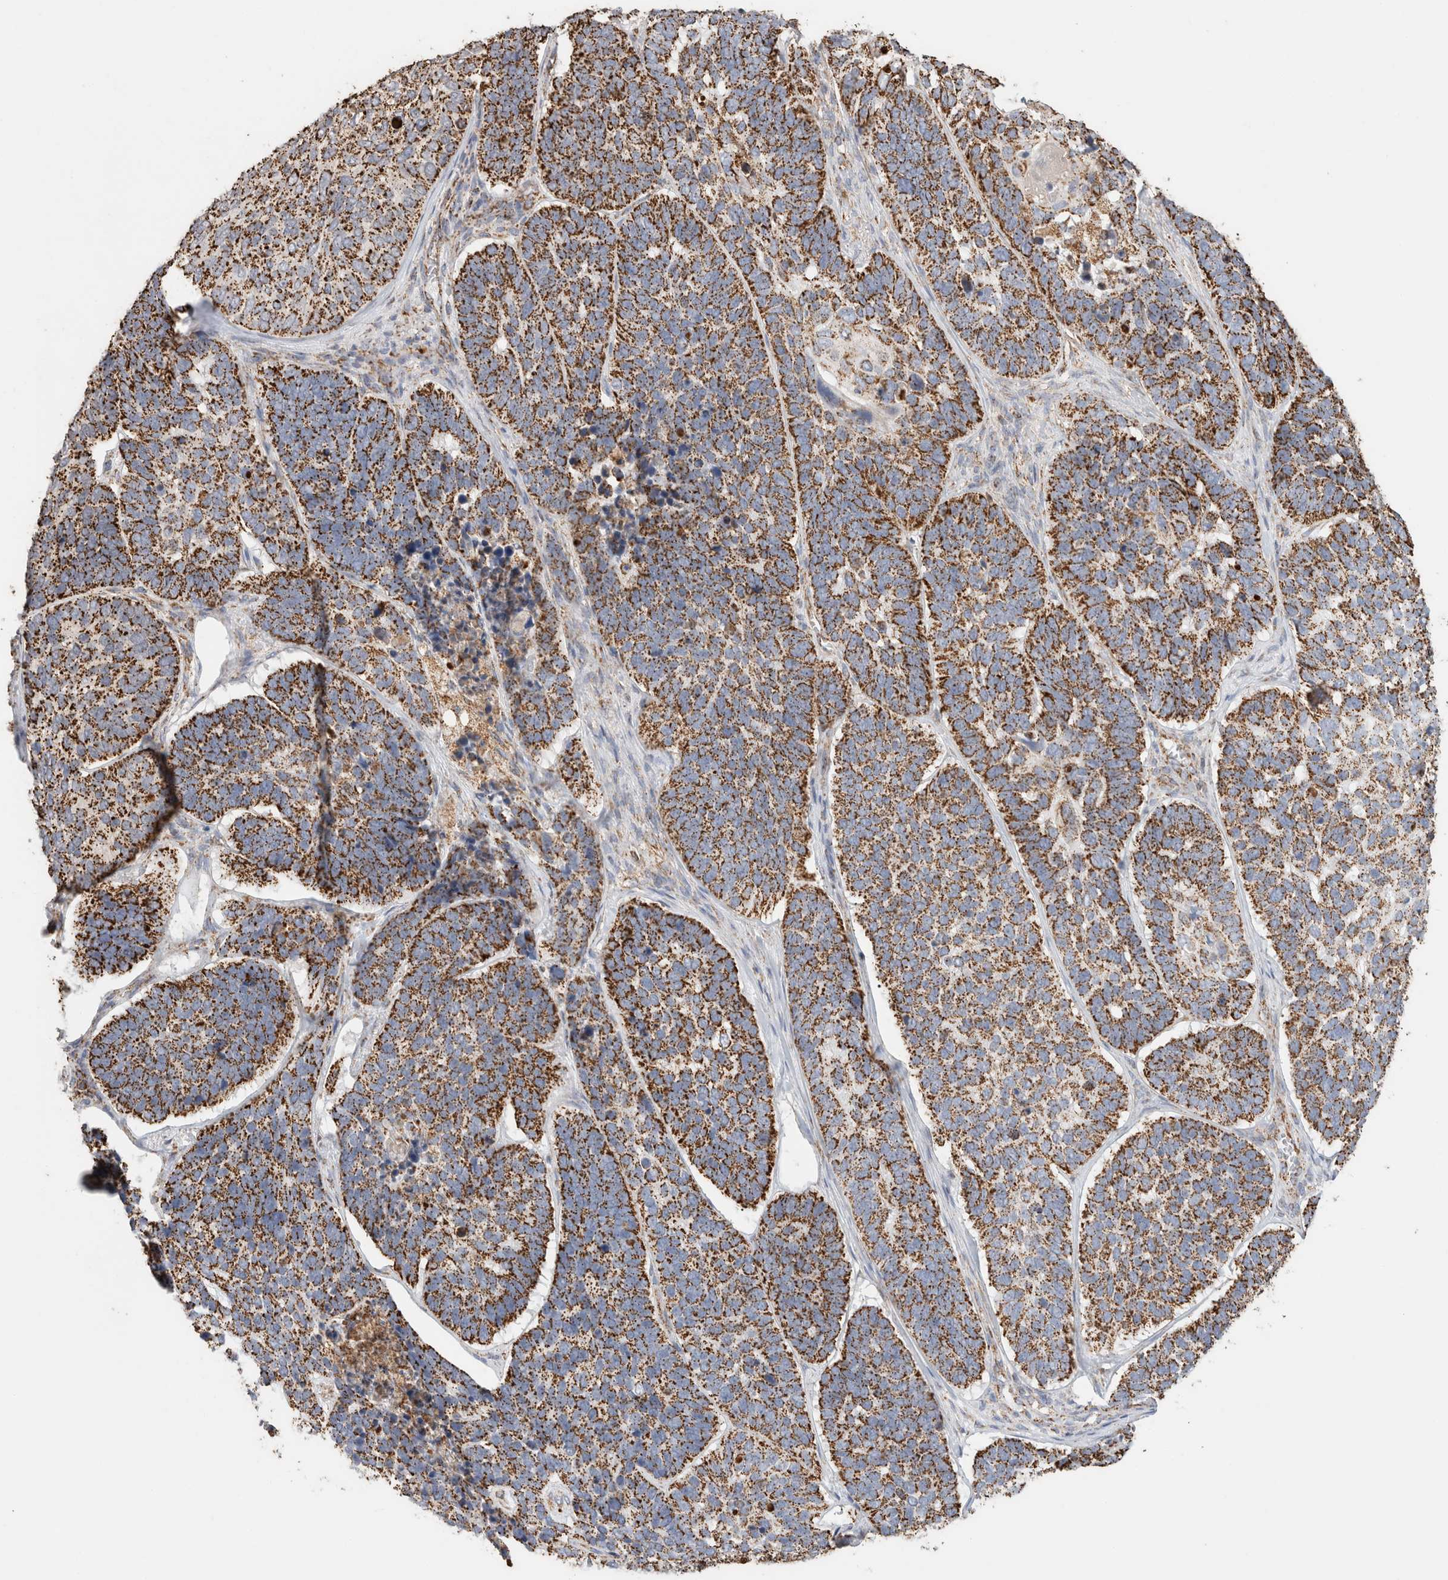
{"staining": {"intensity": "strong", "quantity": ">75%", "location": "cytoplasmic/membranous"}, "tissue": "skin cancer", "cell_type": "Tumor cells", "image_type": "cancer", "snomed": [{"axis": "morphology", "description": "Basal cell carcinoma"}, {"axis": "topography", "description": "Skin"}], "caption": "Immunohistochemical staining of basal cell carcinoma (skin) shows high levels of strong cytoplasmic/membranous protein positivity in approximately >75% of tumor cells.", "gene": "C1QBP", "patient": {"sex": "male", "age": 62}}